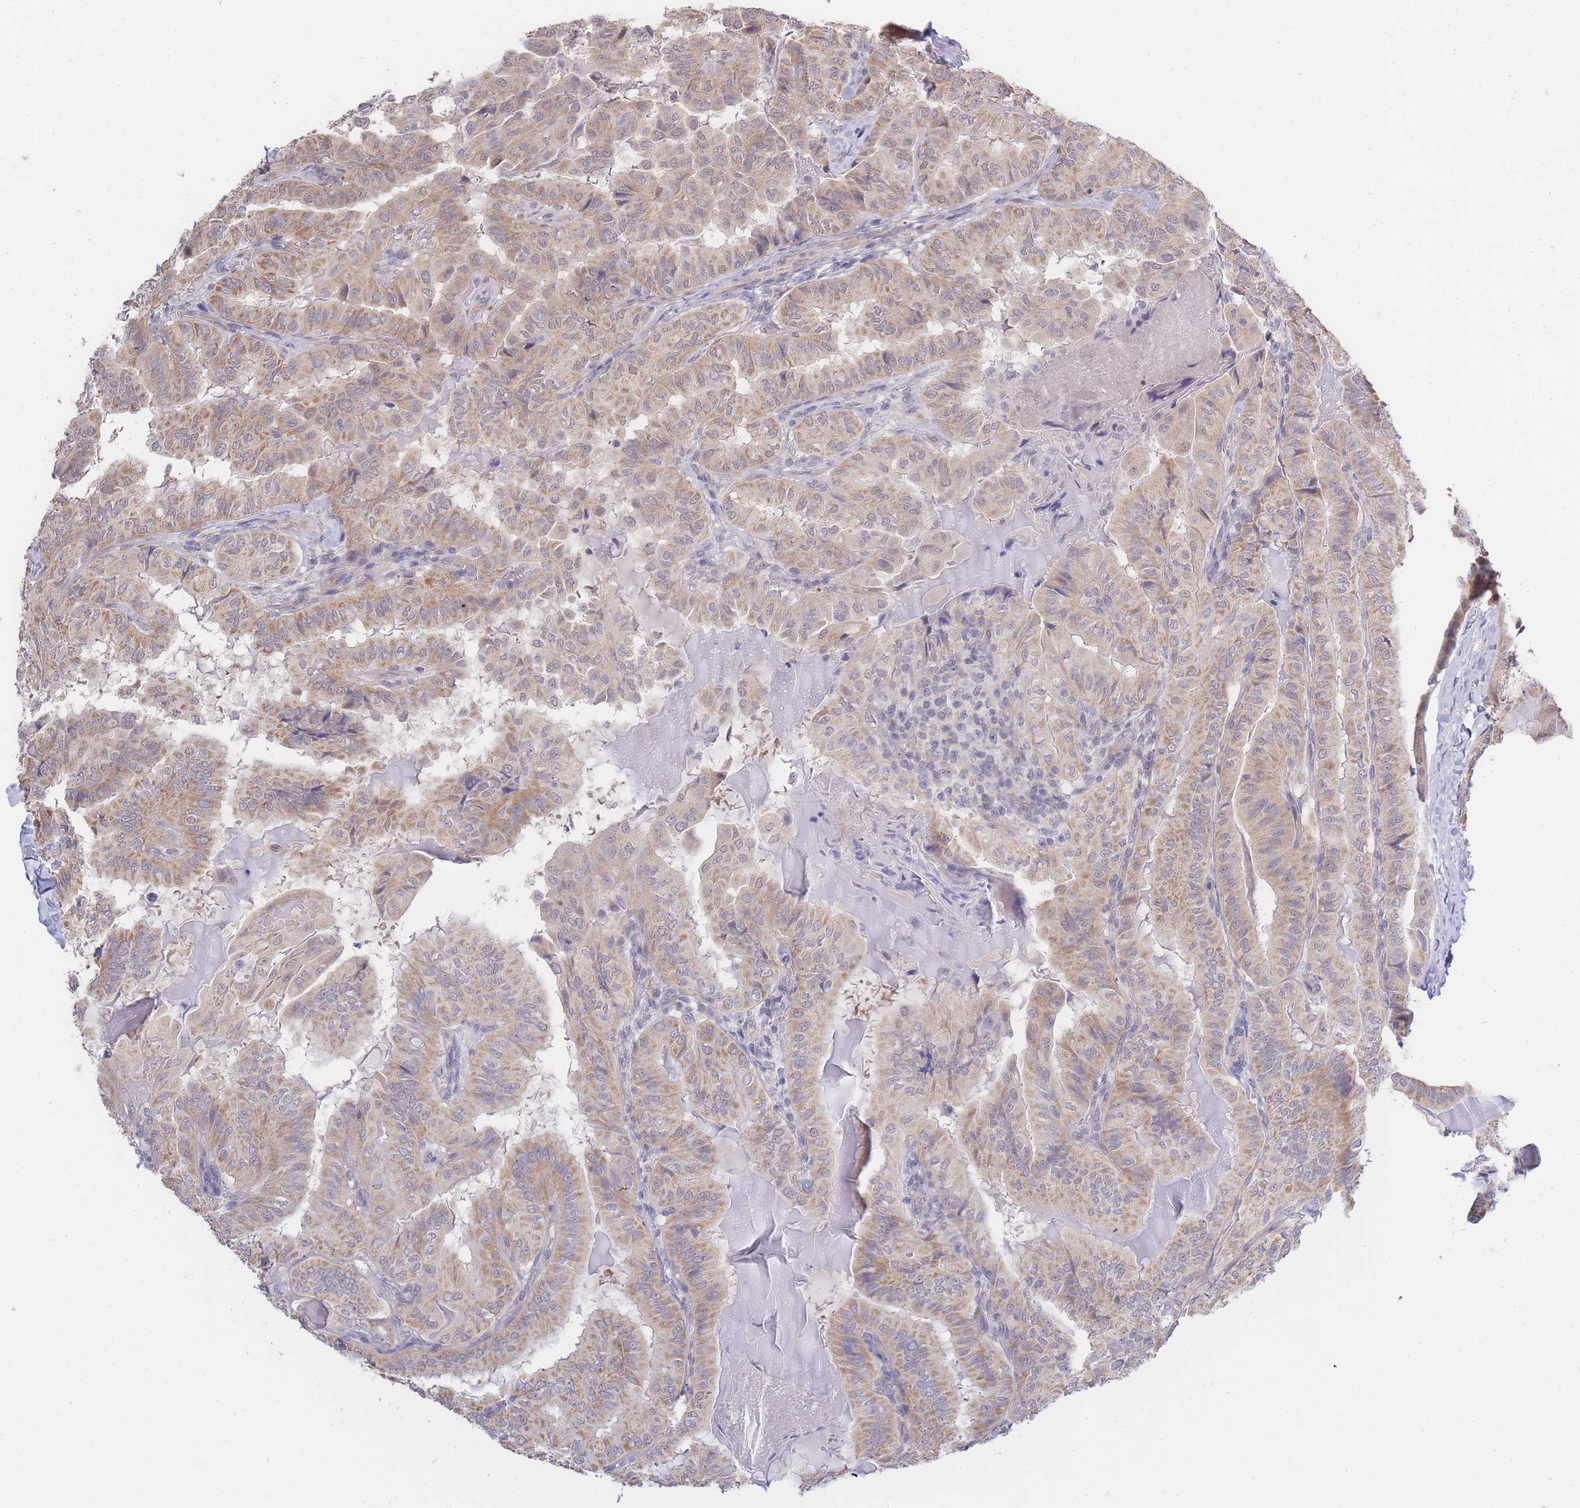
{"staining": {"intensity": "weak", "quantity": ">75%", "location": "cytoplasmic/membranous"}, "tissue": "thyroid cancer", "cell_type": "Tumor cells", "image_type": "cancer", "snomed": [{"axis": "morphology", "description": "Papillary adenocarcinoma, NOS"}, {"axis": "topography", "description": "Thyroid gland"}], "caption": "Protein staining by IHC displays weak cytoplasmic/membranous staining in about >75% of tumor cells in thyroid papillary adenocarcinoma.", "gene": "C19orf25", "patient": {"sex": "female", "age": 68}}